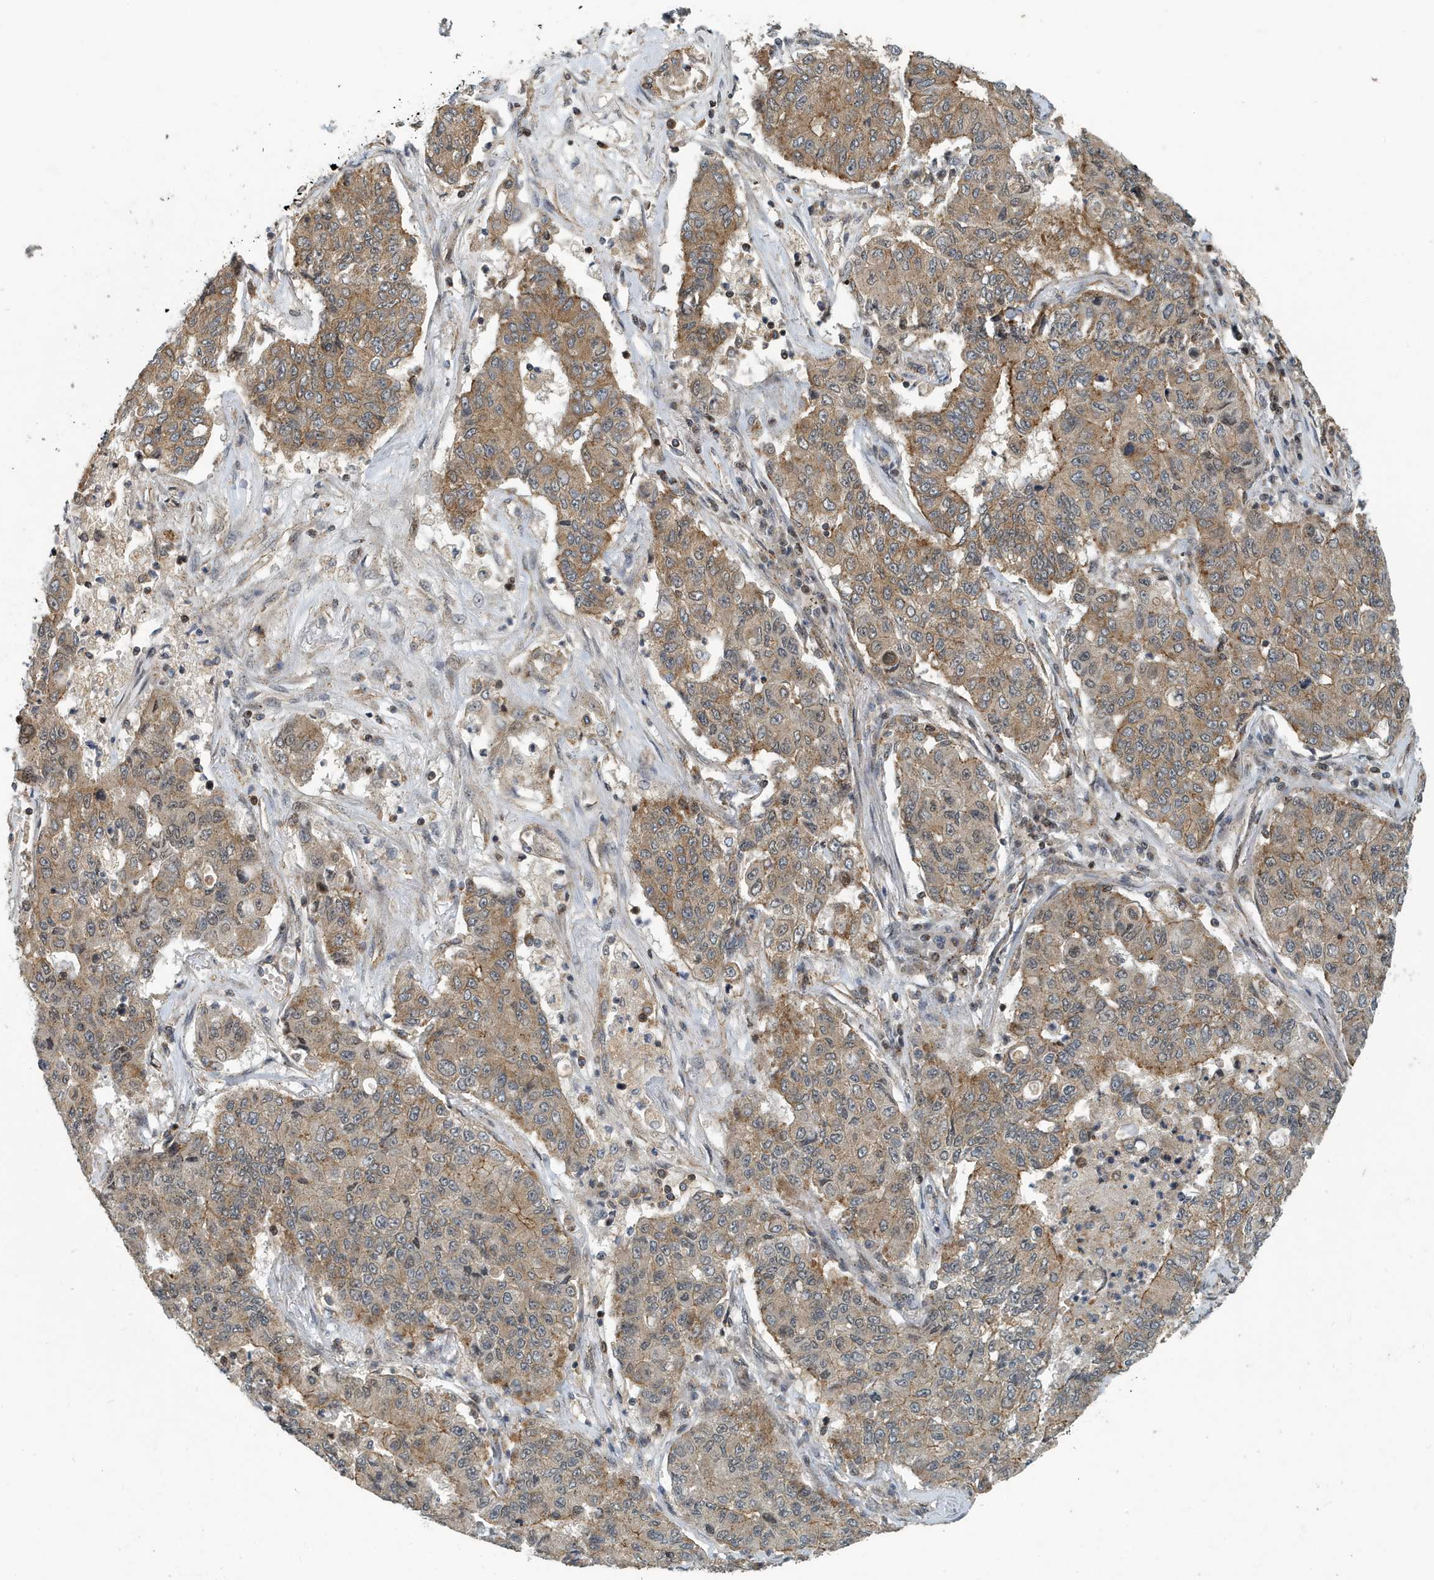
{"staining": {"intensity": "moderate", "quantity": "<25%", "location": "cytoplasmic/membranous"}, "tissue": "lung cancer", "cell_type": "Tumor cells", "image_type": "cancer", "snomed": [{"axis": "morphology", "description": "Squamous cell carcinoma, NOS"}, {"axis": "topography", "description": "Lung"}], "caption": "Lung cancer stained with a protein marker demonstrates moderate staining in tumor cells.", "gene": "KIF15", "patient": {"sex": "male", "age": 74}}